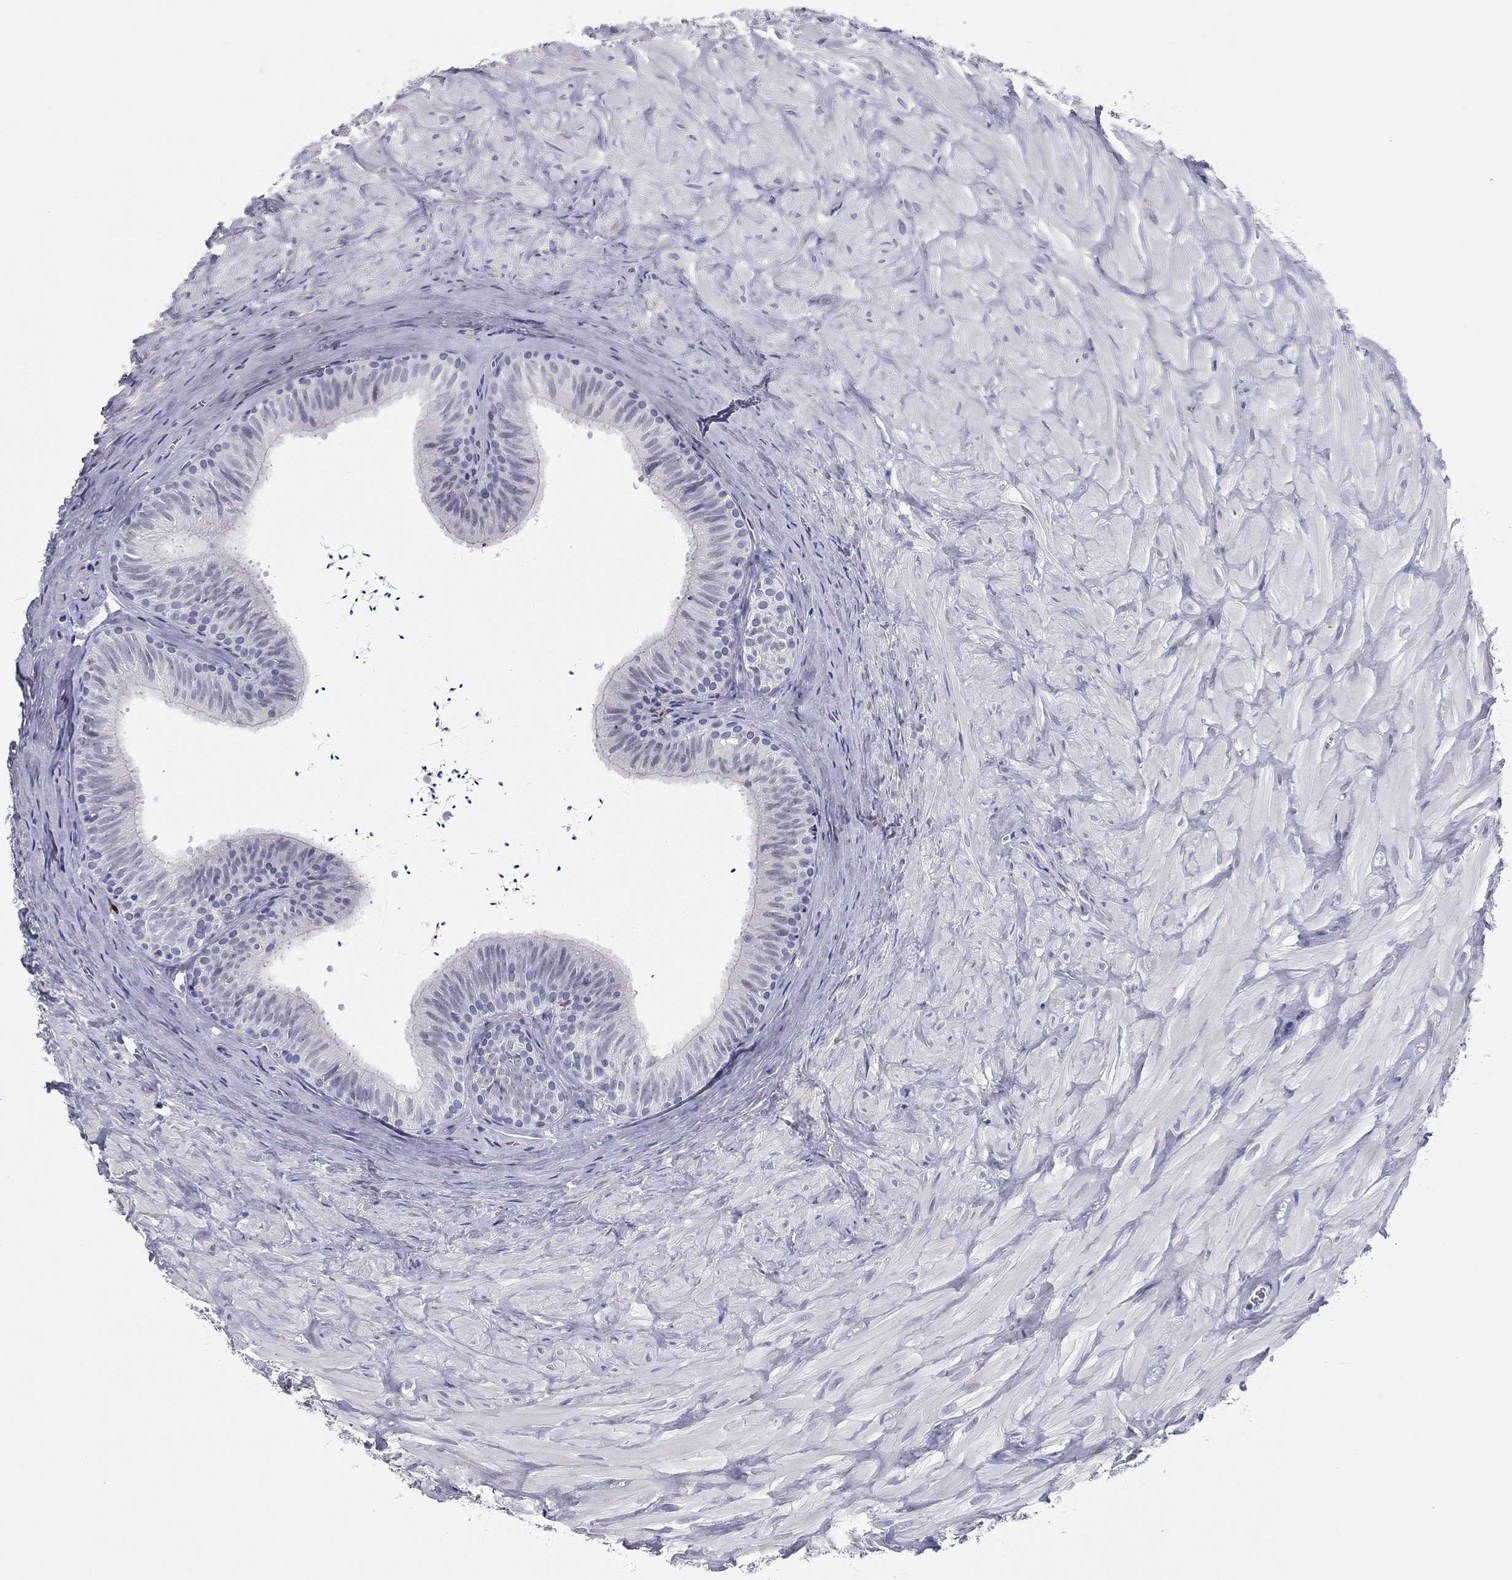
{"staining": {"intensity": "negative", "quantity": "none", "location": "none"}, "tissue": "epididymis", "cell_type": "Glandular cells", "image_type": "normal", "snomed": [{"axis": "morphology", "description": "Normal tissue, NOS"}, {"axis": "topography", "description": "Epididymis"}], "caption": "Immunohistochemistry (IHC) image of normal human epididymis stained for a protein (brown), which displays no staining in glandular cells. The staining is performed using DAB (3,3'-diaminobenzidine) brown chromogen with nuclei counter-stained in using hematoxylin.", "gene": "HLA", "patient": {"sex": "male", "age": 32}}